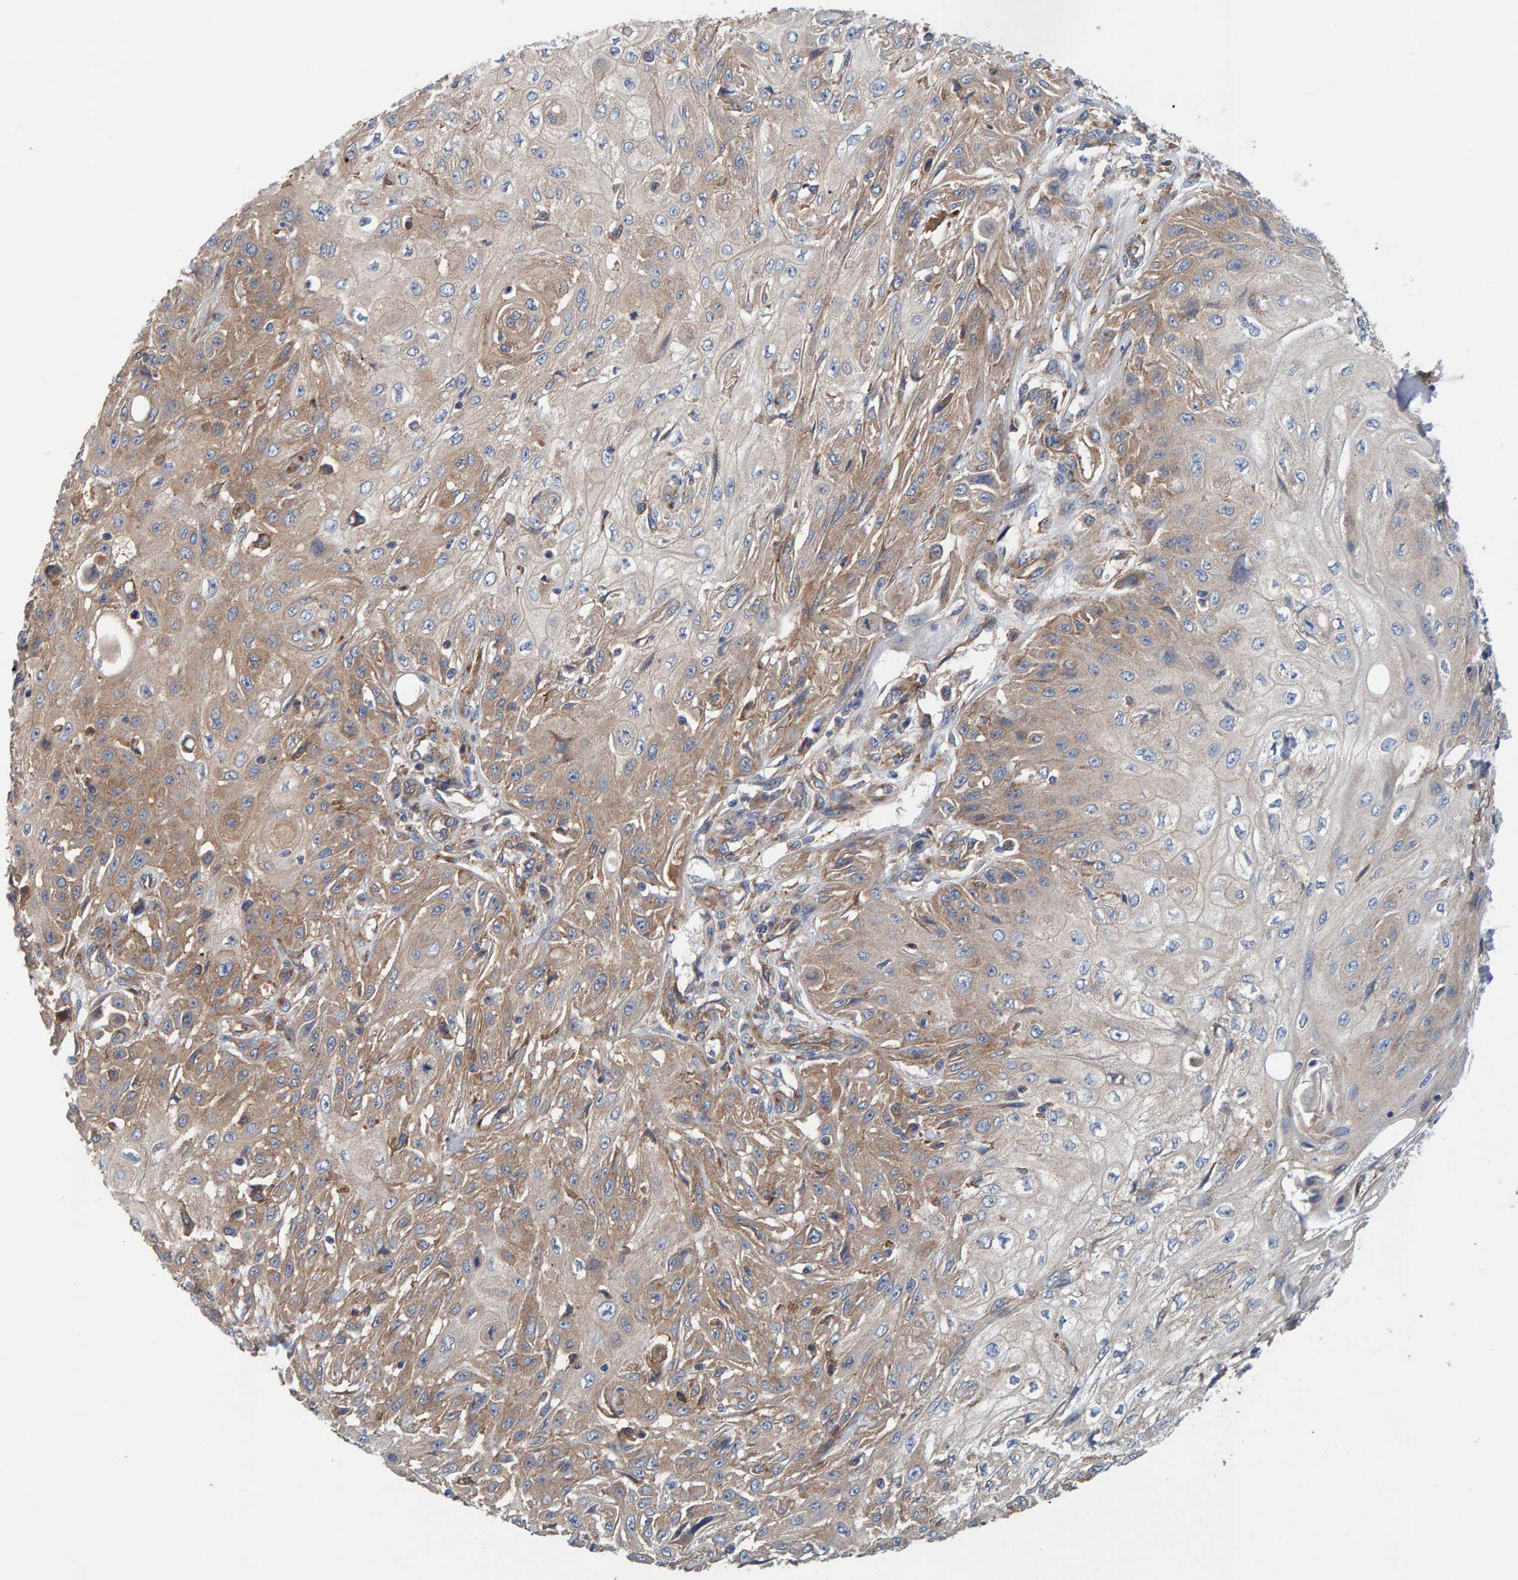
{"staining": {"intensity": "weak", "quantity": ">75%", "location": "cytoplasmic/membranous"}, "tissue": "skin cancer", "cell_type": "Tumor cells", "image_type": "cancer", "snomed": [{"axis": "morphology", "description": "Squamous cell carcinoma, NOS"}, {"axis": "morphology", "description": "Squamous cell carcinoma, metastatic, NOS"}, {"axis": "topography", "description": "Skin"}, {"axis": "topography", "description": "Lymph node"}], "caption": "Weak cytoplasmic/membranous protein staining is identified in about >75% of tumor cells in skin cancer (metastatic squamous cell carcinoma). (Brightfield microscopy of DAB IHC at high magnification).", "gene": "MKLN1", "patient": {"sex": "male", "age": 75}}